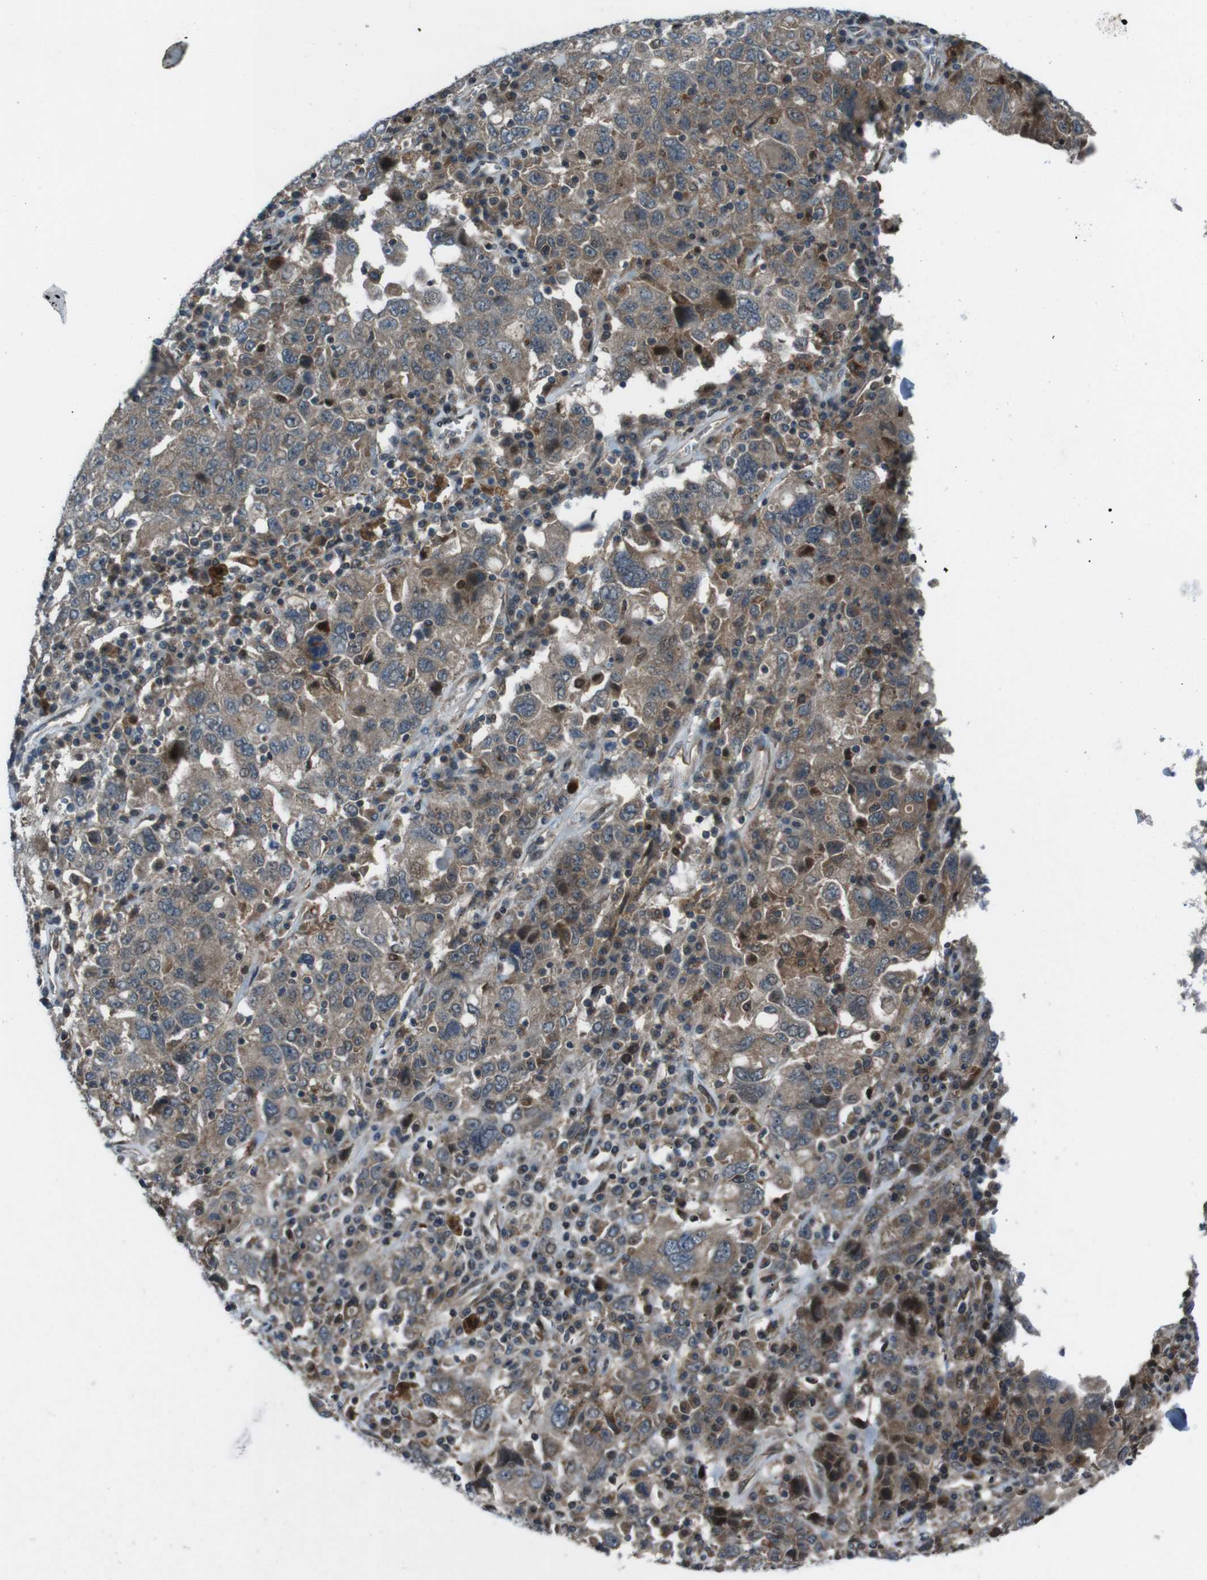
{"staining": {"intensity": "moderate", "quantity": "<25%", "location": "cytoplasmic/membranous"}, "tissue": "ovarian cancer", "cell_type": "Tumor cells", "image_type": "cancer", "snomed": [{"axis": "morphology", "description": "Carcinoma, endometroid"}, {"axis": "topography", "description": "Ovary"}], "caption": "Moderate cytoplasmic/membranous expression for a protein is present in approximately <25% of tumor cells of ovarian cancer (endometroid carcinoma) using immunohistochemistry (IHC).", "gene": "SLC27A4", "patient": {"sex": "female", "age": 62}}